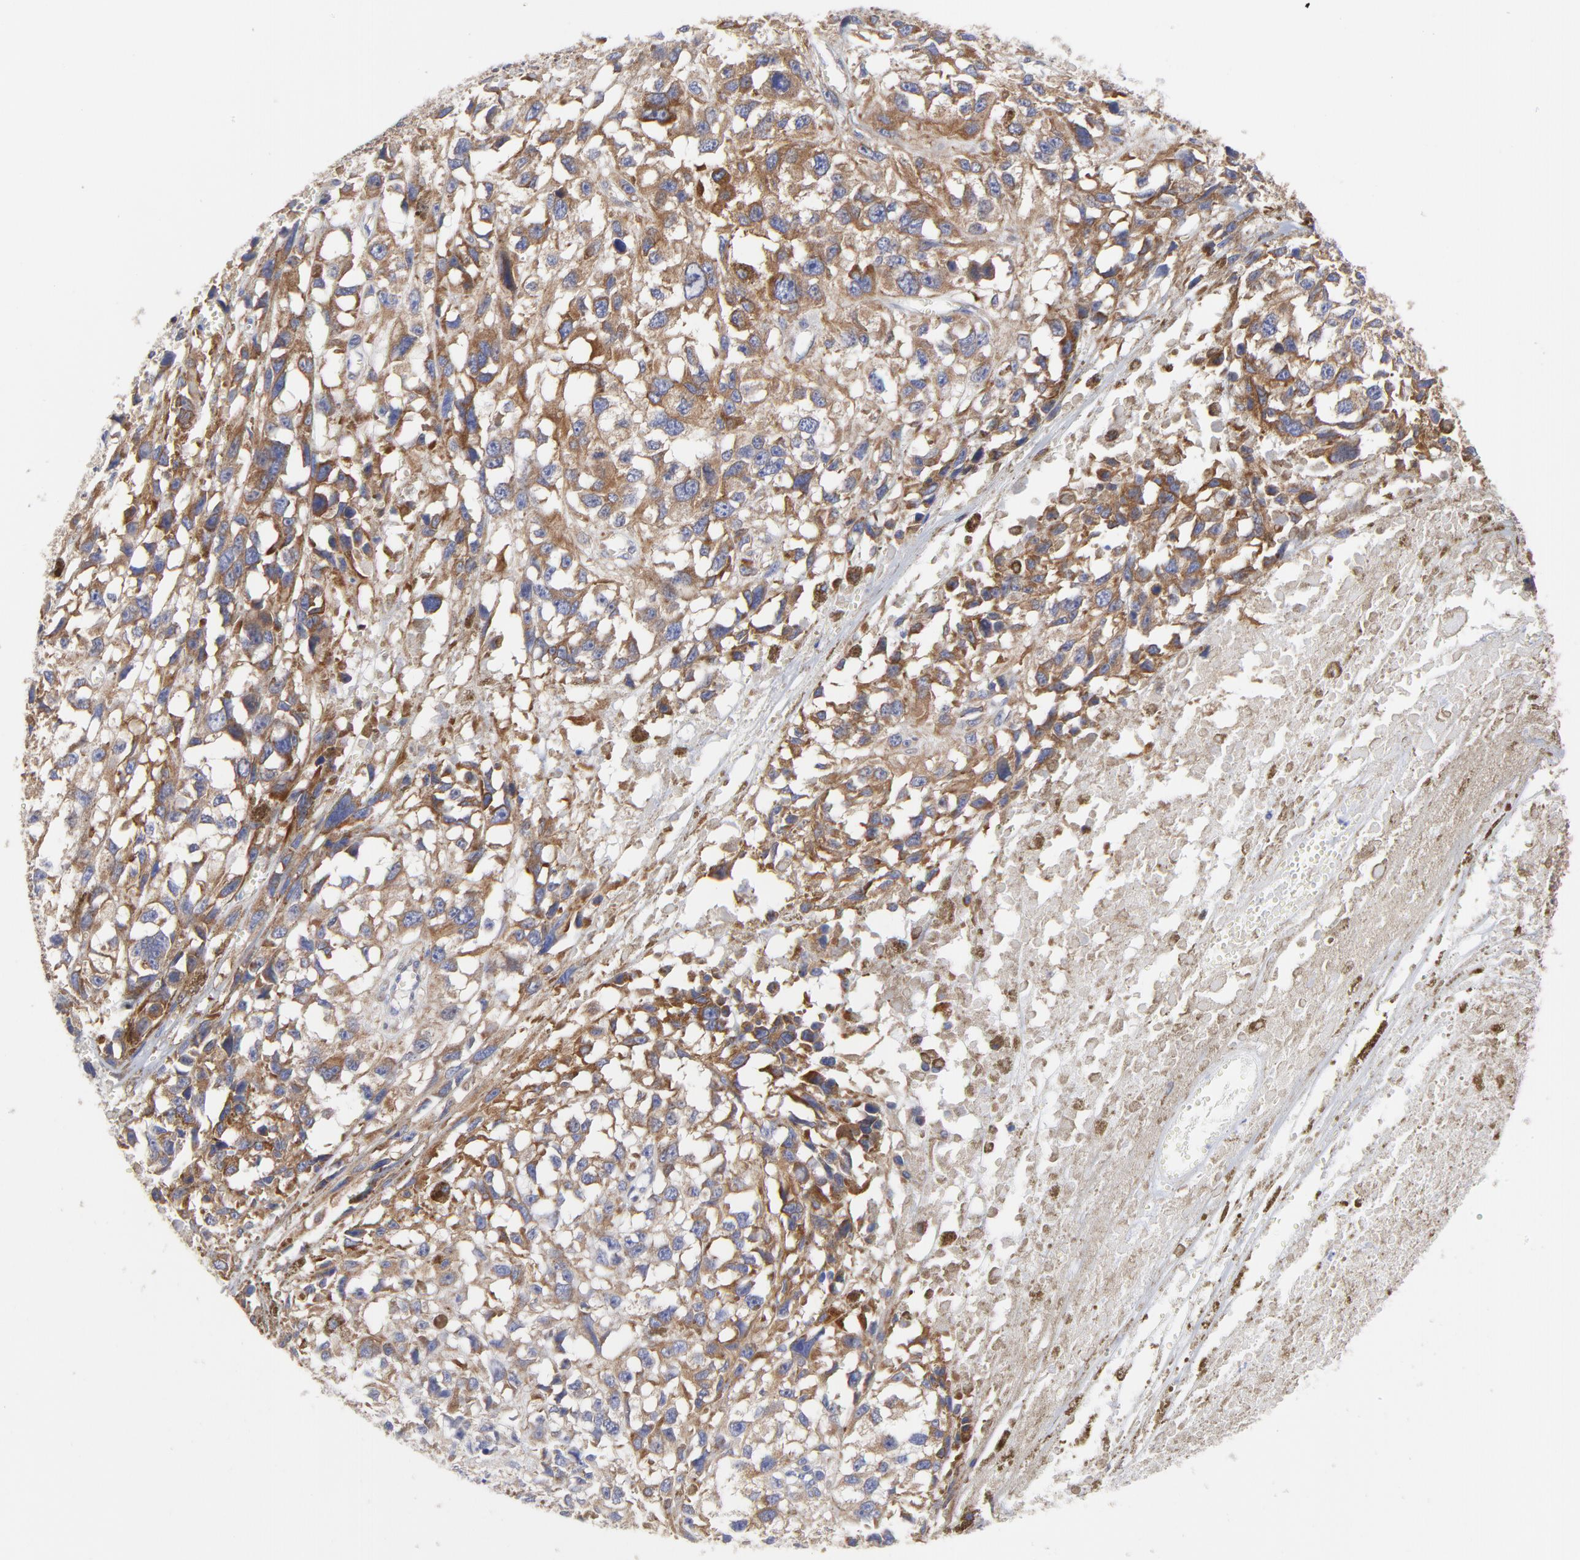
{"staining": {"intensity": "moderate", "quantity": ">75%", "location": "cytoplasmic/membranous"}, "tissue": "melanoma", "cell_type": "Tumor cells", "image_type": "cancer", "snomed": [{"axis": "morphology", "description": "Malignant melanoma, Metastatic site"}, {"axis": "topography", "description": "Lymph node"}], "caption": "High-magnification brightfield microscopy of malignant melanoma (metastatic site) stained with DAB (3,3'-diaminobenzidine) (brown) and counterstained with hematoxylin (blue). tumor cells exhibit moderate cytoplasmic/membranous staining is seen in about>75% of cells. The staining was performed using DAB, with brown indicating positive protein expression. Nuclei are stained blue with hematoxylin.", "gene": "MOSPD2", "patient": {"sex": "male", "age": 59}}